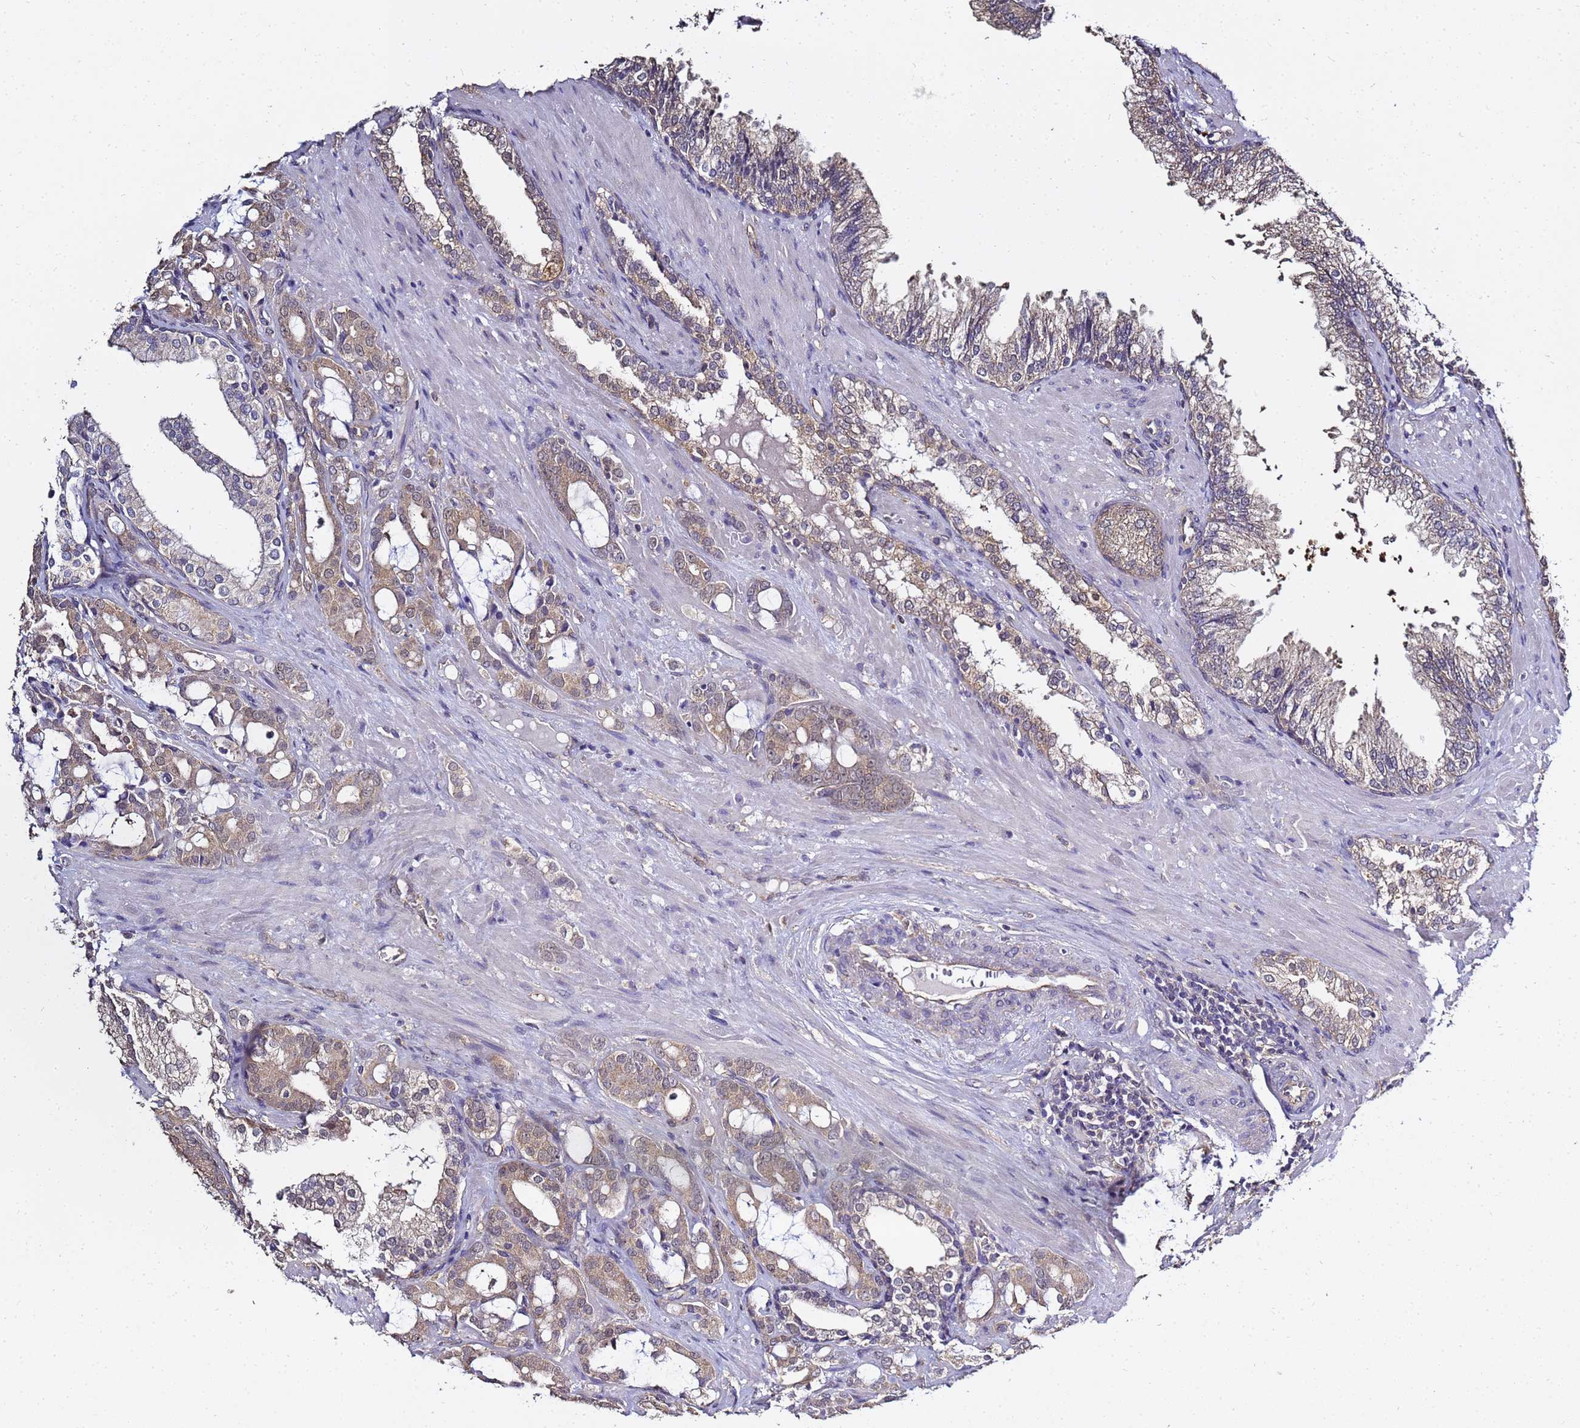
{"staining": {"intensity": "weak", "quantity": ">75%", "location": "cytoplasmic/membranous"}, "tissue": "prostate cancer", "cell_type": "Tumor cells", "image_type": "cancer", "snomed": [{"axis": "morphology", "description": "Adenocarcinoma, High grade"}, {"axis": "topography", "description": "Prostate"}], "caption": "Immunohistochemistry (IHC) image of human prostate cancer stained for a protein (brown), which demonstrates low levels of weak cytoplasmic/membranous positivity in about >75% of tumor cells.", "gene": "ENOPH1", "patient": {"sex": "male", "age": 72}}